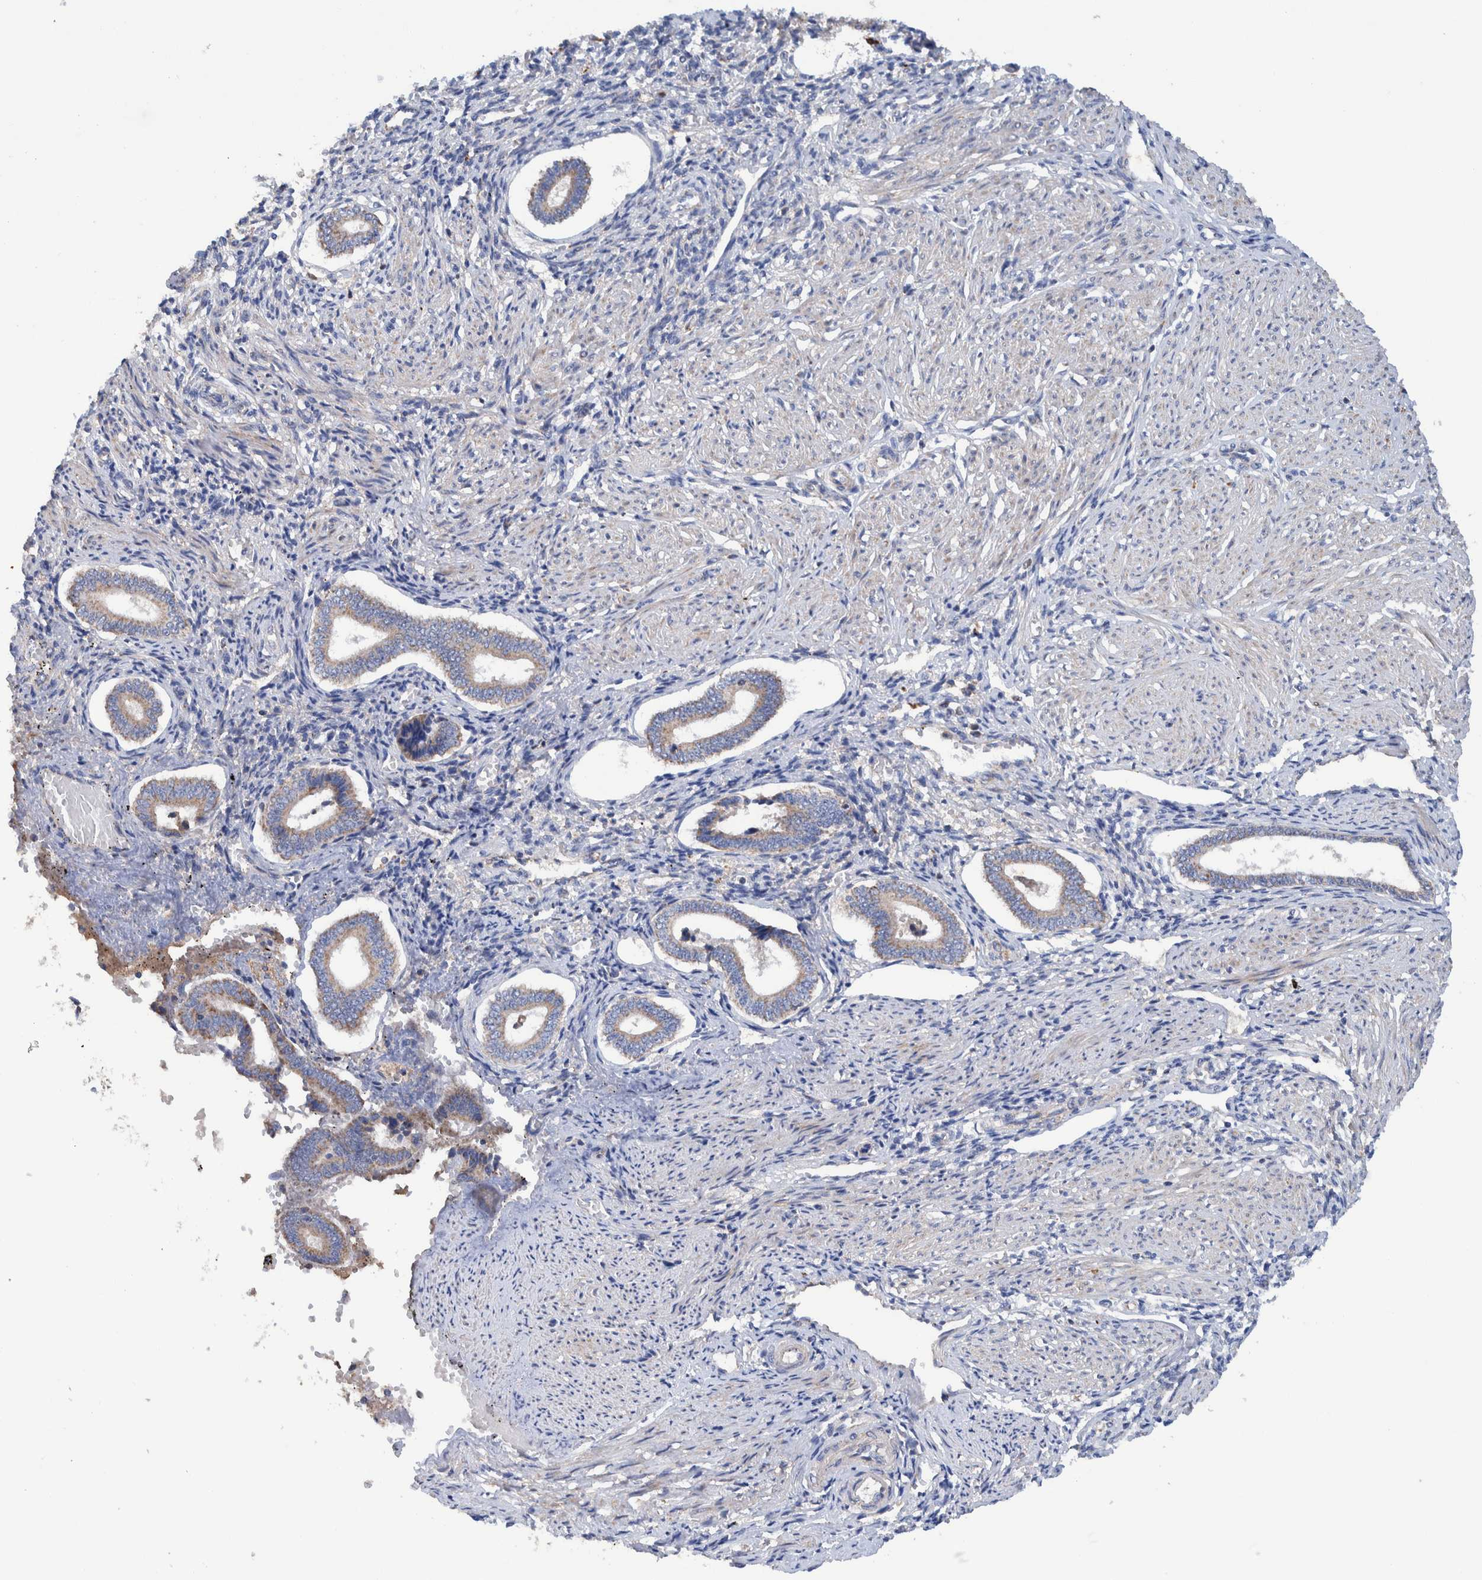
{"staining": {"intensity": "negative", "quantity": "none", "location": "none"}, "tissue": "endometrium", "cell_type": "Cells in endometrial stroma", "image_type": "normal", "snomed": [{"axis": "morphology", "description": "Normal tissue, NOS"}, {"axis": "topography", "description": "Endometrium"}], "caption": "A high-resolution image shows immunohistochemistry staining of unremarkable endometrium, which exhibits no significant expression in cells in endometrial stroma.", "gene": "DECR1", "patient": {"sex": "female", "age": 42}}